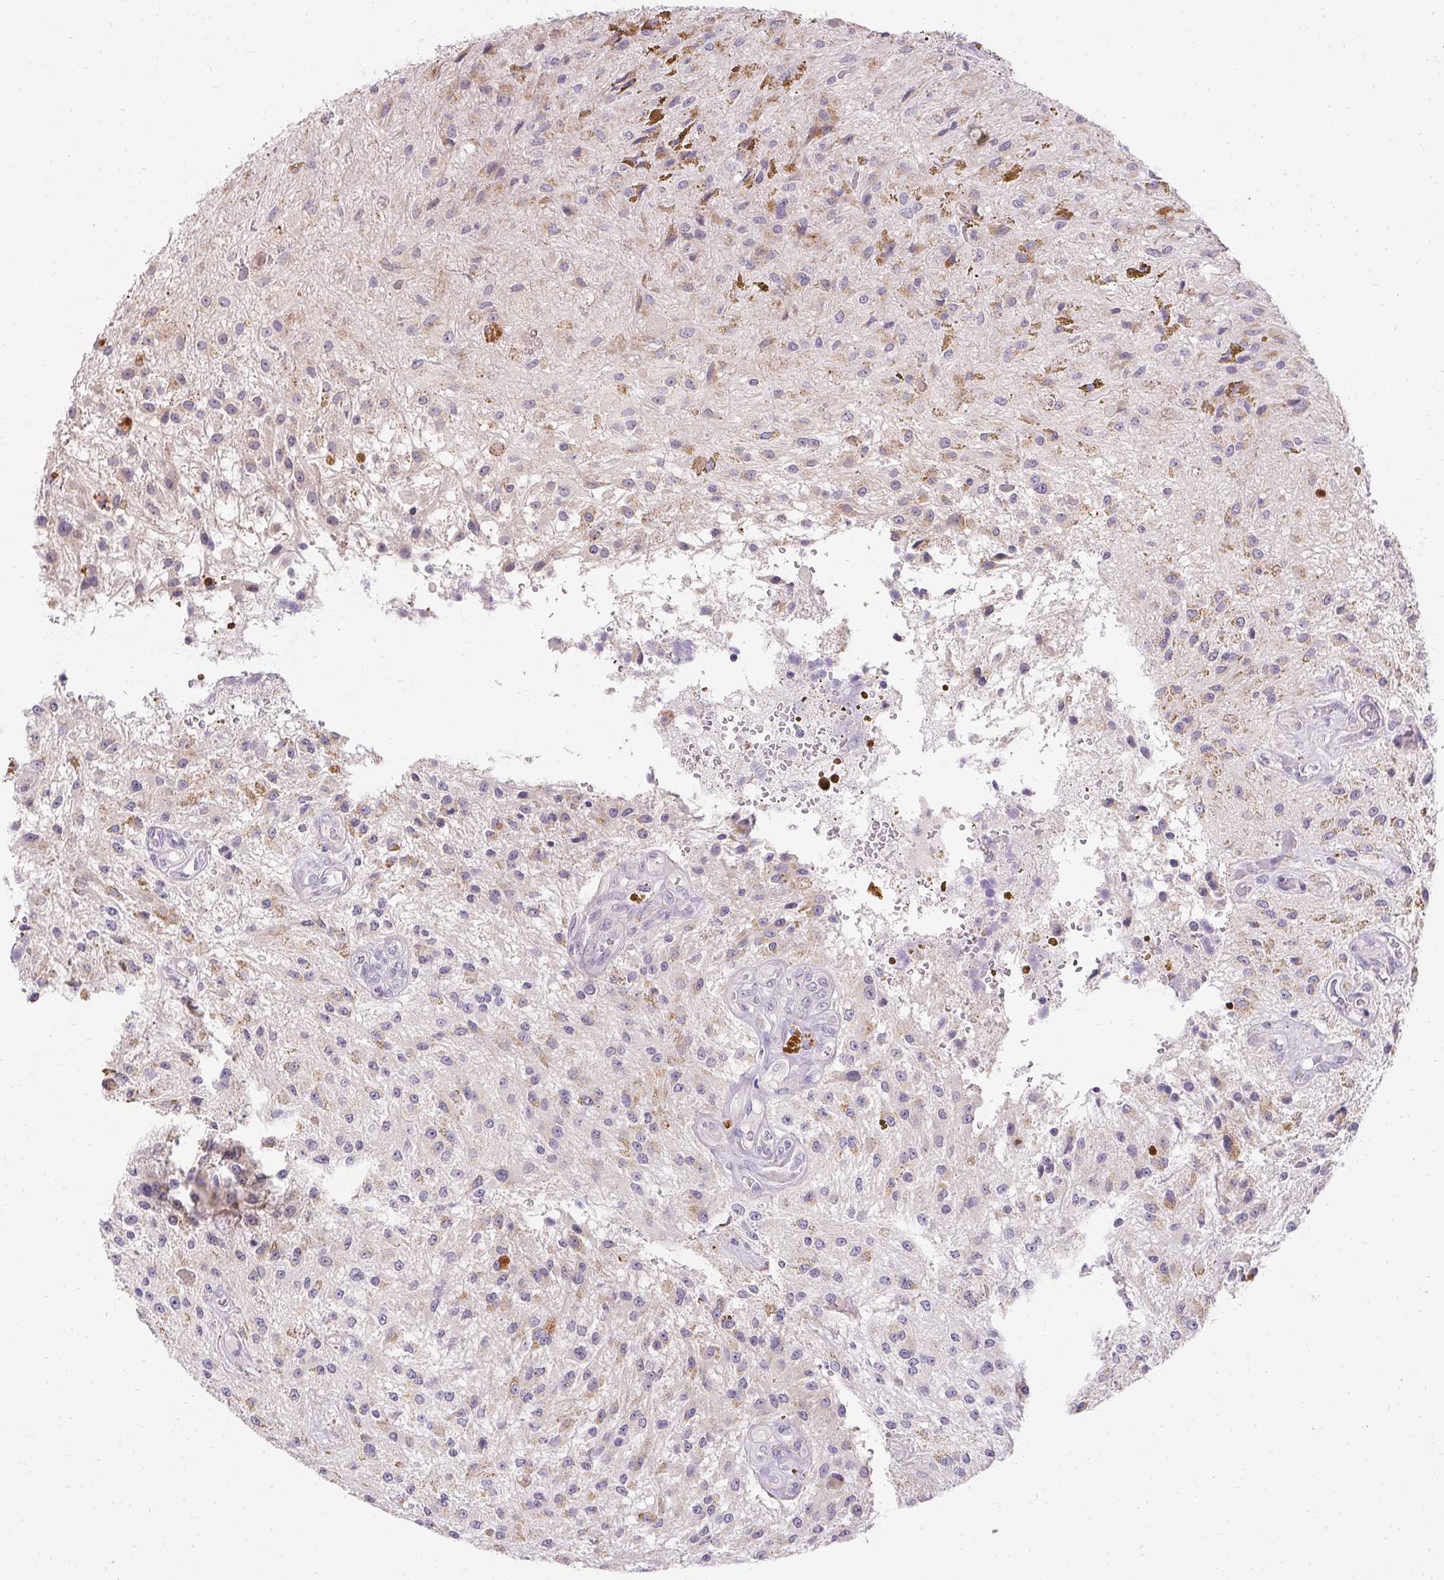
{"staining": {"intensity": "negative", "quantity": "none", "location": "none"}, "tissue": "glioma", "cell_type": "Tumor cells", "image_type": "cancer", "snomed": [{"axis": "morphology", "description": "Glioma, malignant, Low grade"}, {"axis": "topography", "description": "Cerebellum"}], "caption": "Immunohistochemical staining of glioma exhibits no significant positivity in tumor cells. The staining was performed using DAB to visualize the protein expression in brown, while the nuclei were stained in blue with hematoxylin (Magnification: 20x).", "gene": "HSD17B3", "patient": {"sex": "female", "age": 14}}